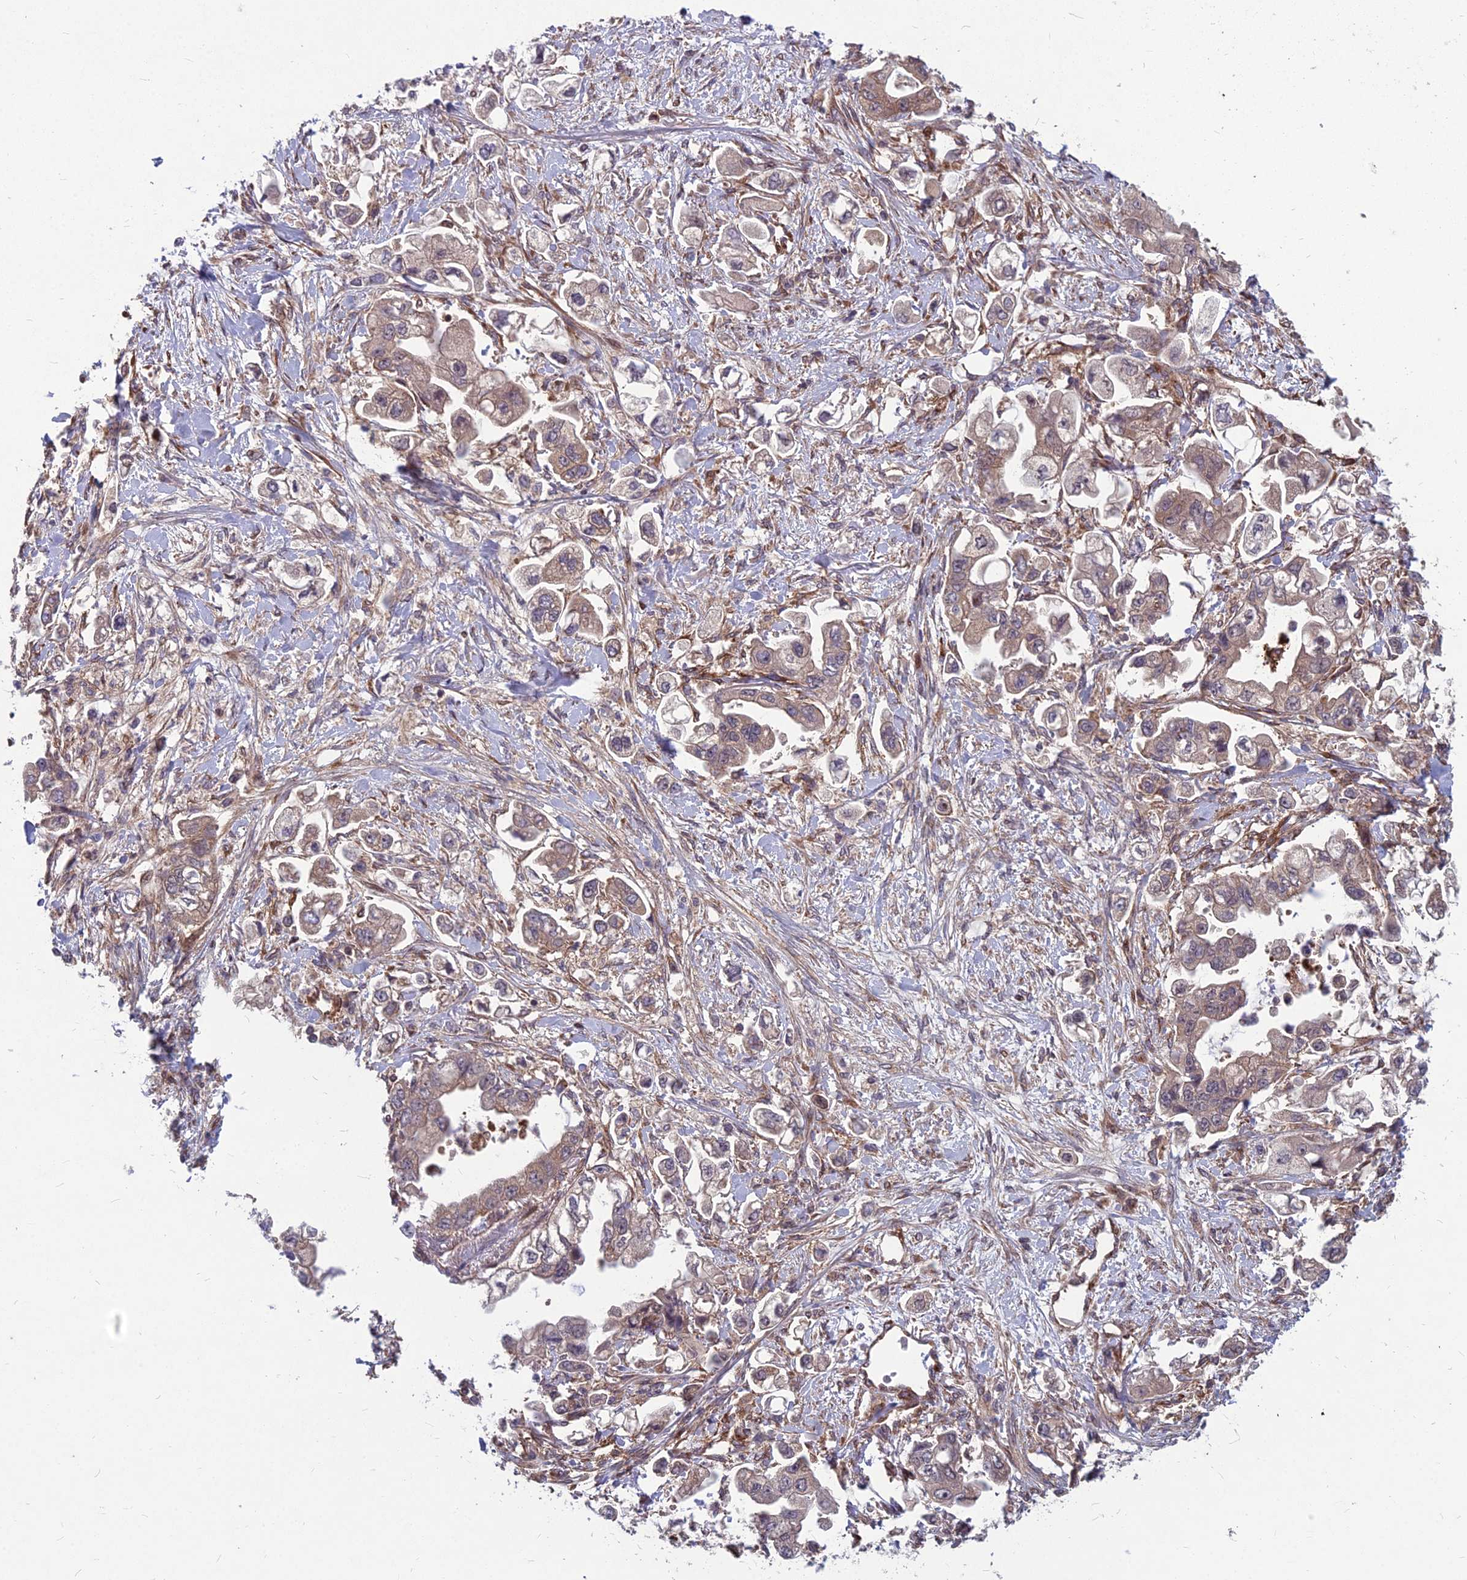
{"staining": {"intensity": "weak", "quantity": "<25%", "location": "cytoplasmic/membranous"}, "tissue": "stomach cancer", "cell_type": "Tumor cells", "image_type": "cancer", "snomed": [{"axis": "morphology", "description": "Adenocarcinoma, NOS"}, {"axis": "topography", "description": "Stomach"}], "caption": "Stomach cancer was stained to show a protein in brown. There is no significant expression in tumor cells.", "gene": "MFSD8", "patient": {"sex": "male", "age": 62}}